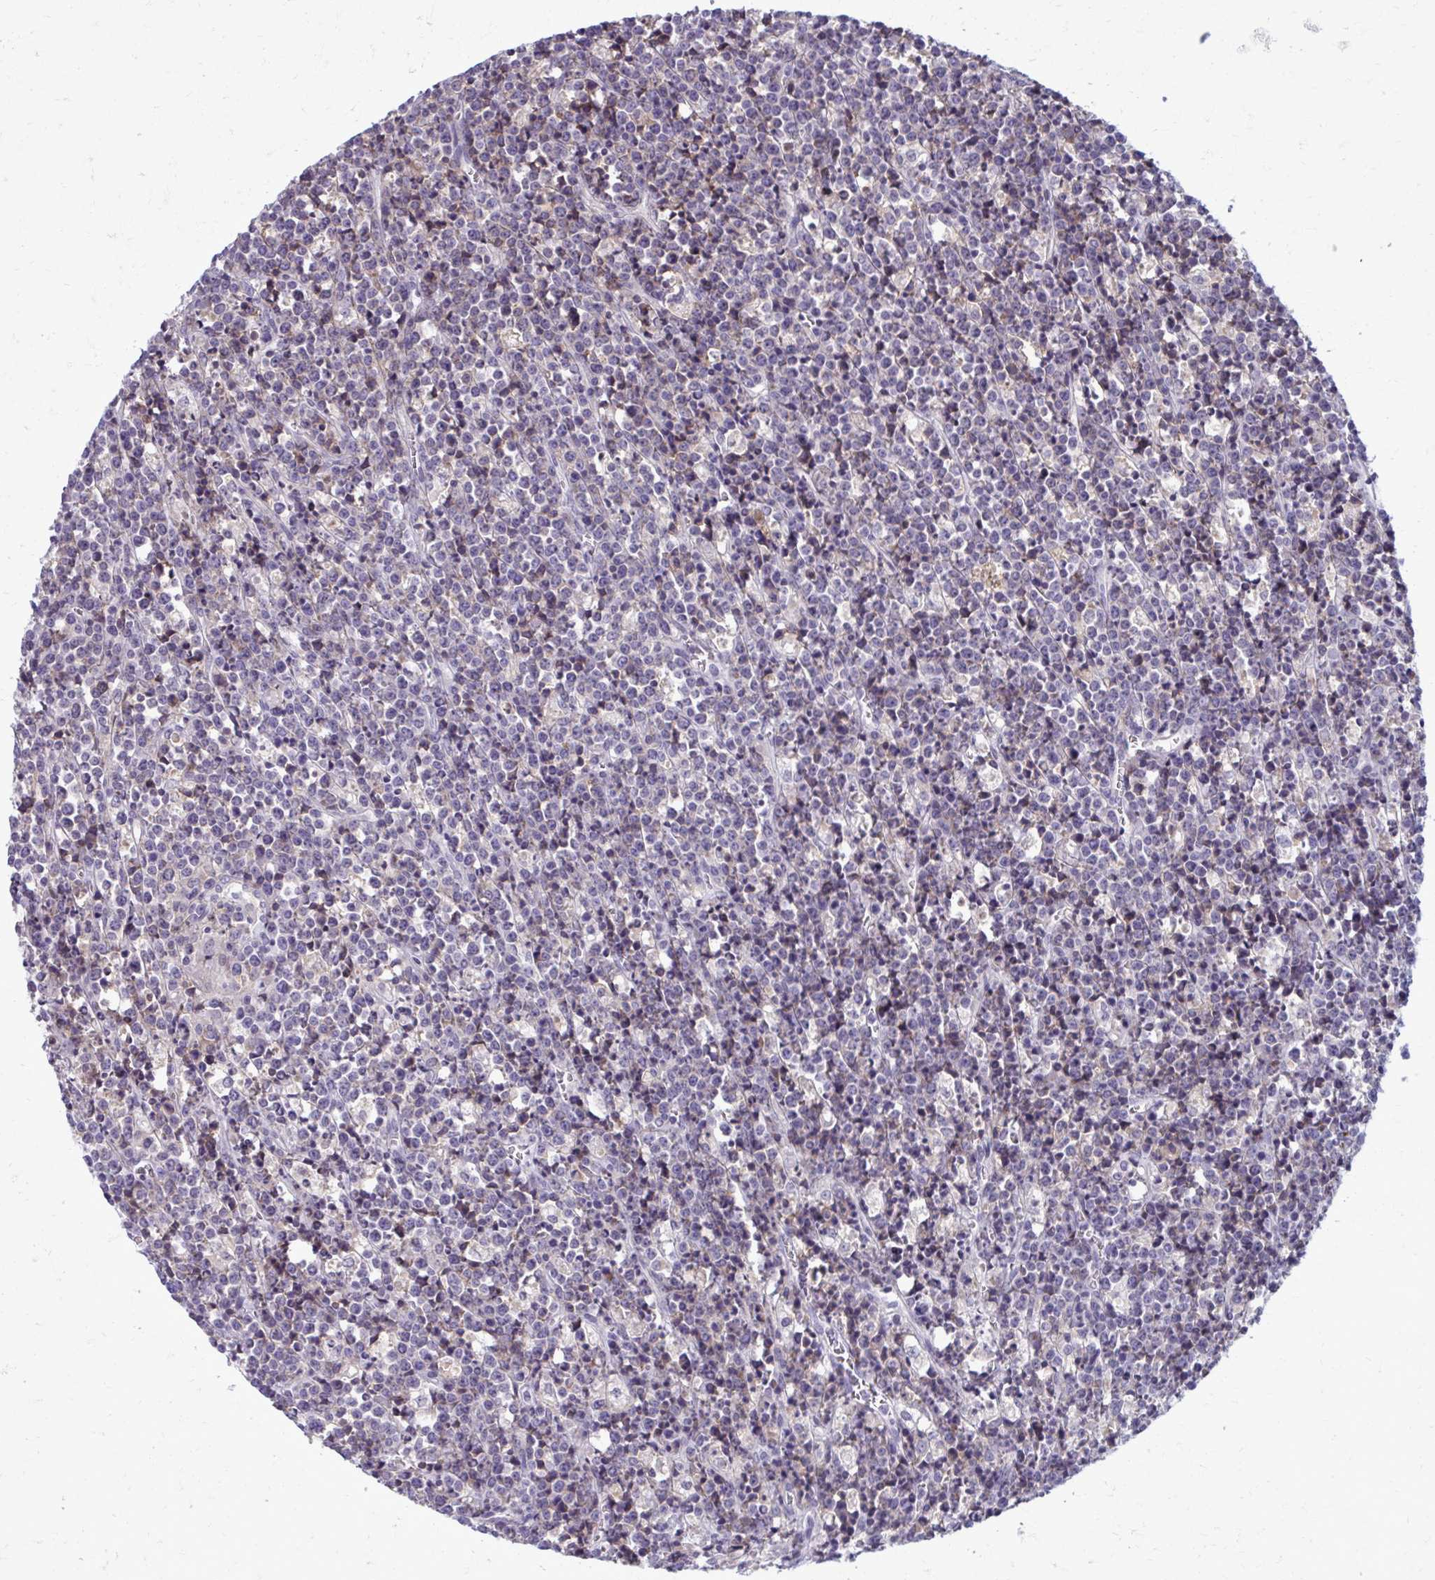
{"staining": {"intensity": "weak", "quantity": "<25%", "location": "cytoplasmic/membranous"}, "tissue": "lymphoma", "cell_type": "Tumor cells", "image_type": "cancer", "snomed": [{"axis": "morphology", "description": "Malignant lymphoma, non-Hodgkin's type, High grade"}, {"axis": "topography", "description": "Ovary"}], "caption": "Immunohistochemistry of lymphoma displays no positivity in tumor cells. The staining was performed using DAB to visualize the protein expression in brown, while the nuclei were stained in blue with hematoxylin (Magnification: 20x).", "gene": "CD38", "patient": {"sex": "female", "age": 56}}